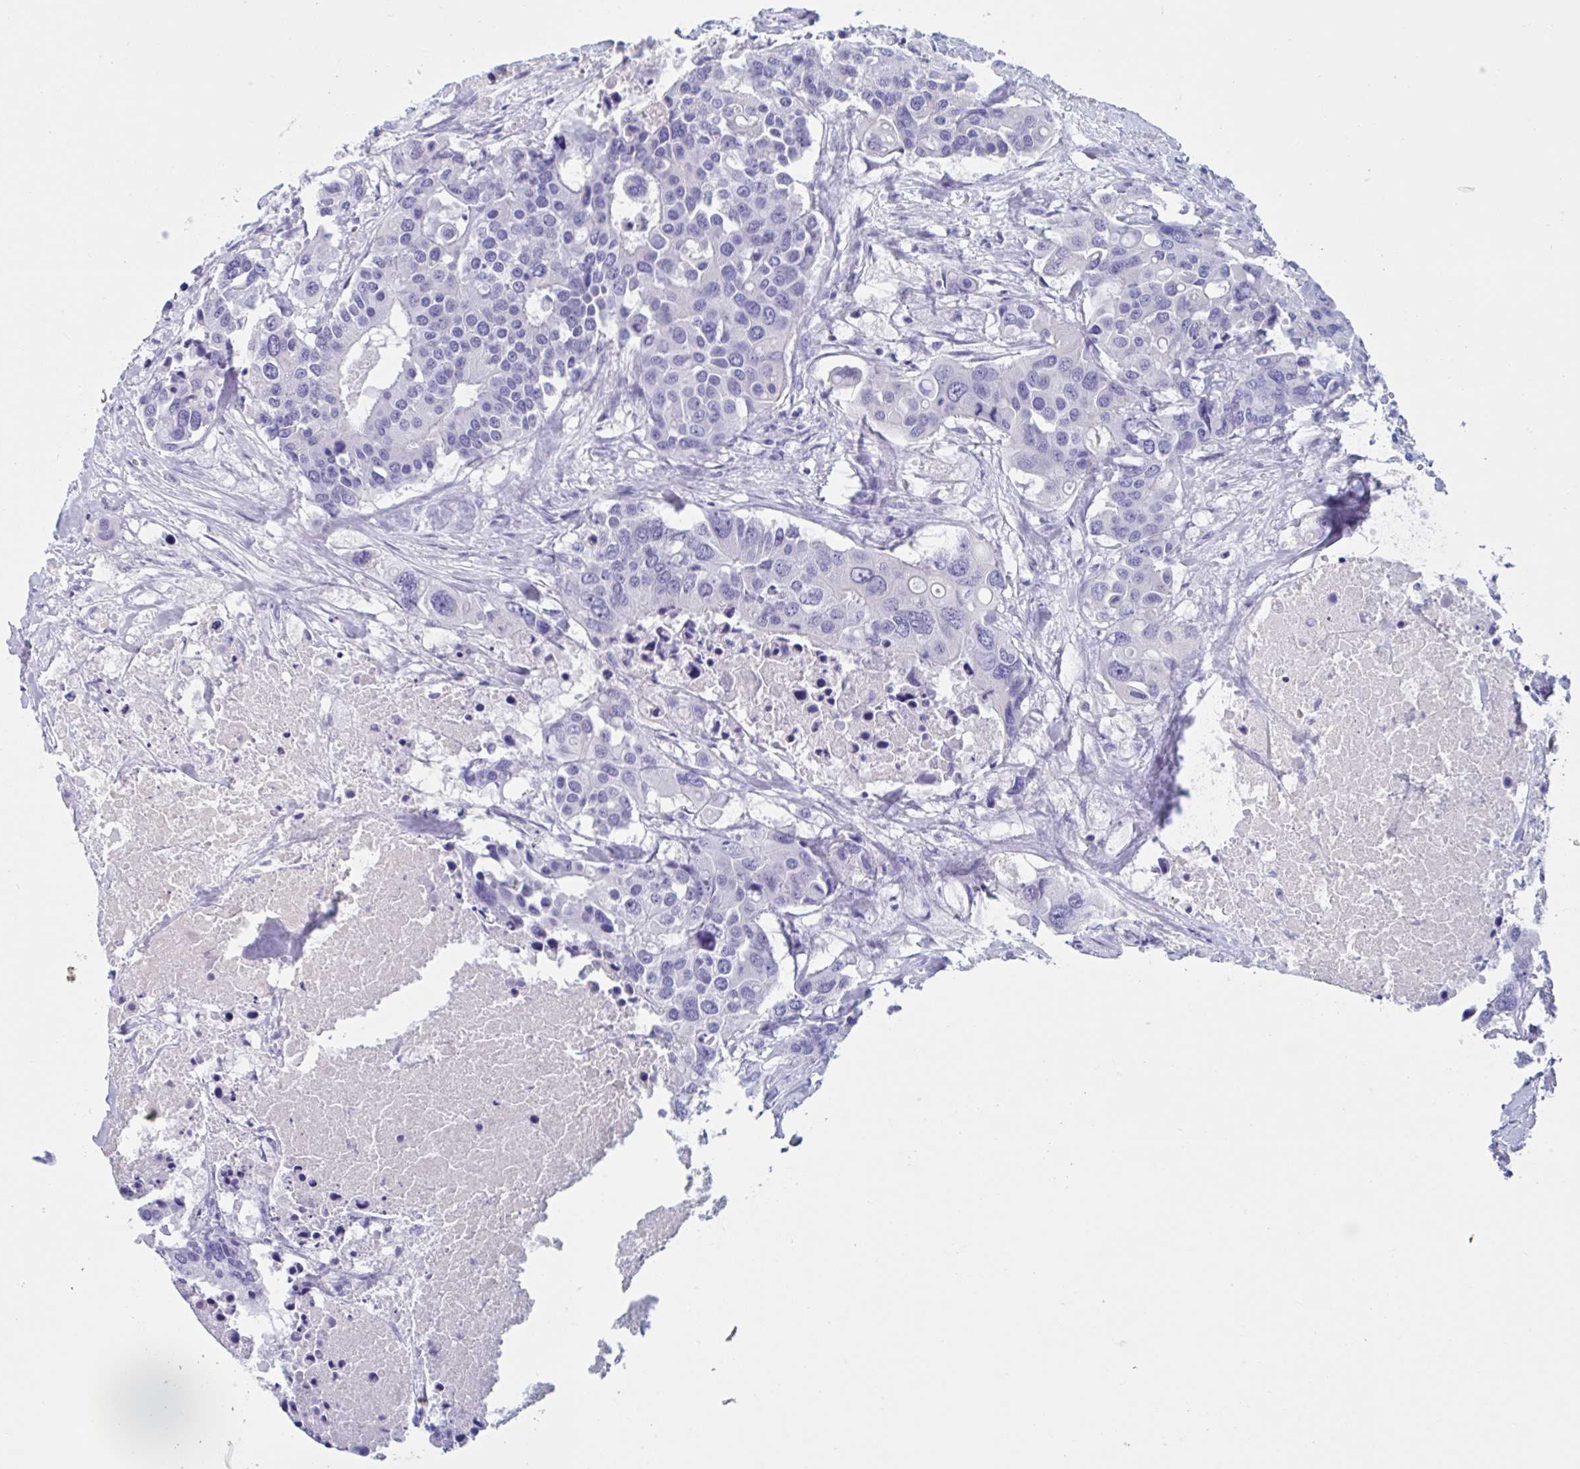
{"staining": {"intensity": "negative", "quantity": "none", "location": "none"}, "tissue": "colorectal cancer", "cell_type": "Tumor cells", "image_type": "cancer", "snomed": [{"axis": "morphology", "description": "Adenocarcinoma, NOS"}, {"axis": "topography", "description": "Colon"}], "caption": "This is an IHC histopathology image of colorectal adenocarcinoma. There is no staining in tumor cells.", "gene": "USP35", "patient": {"sex": "male", "age": 77}}